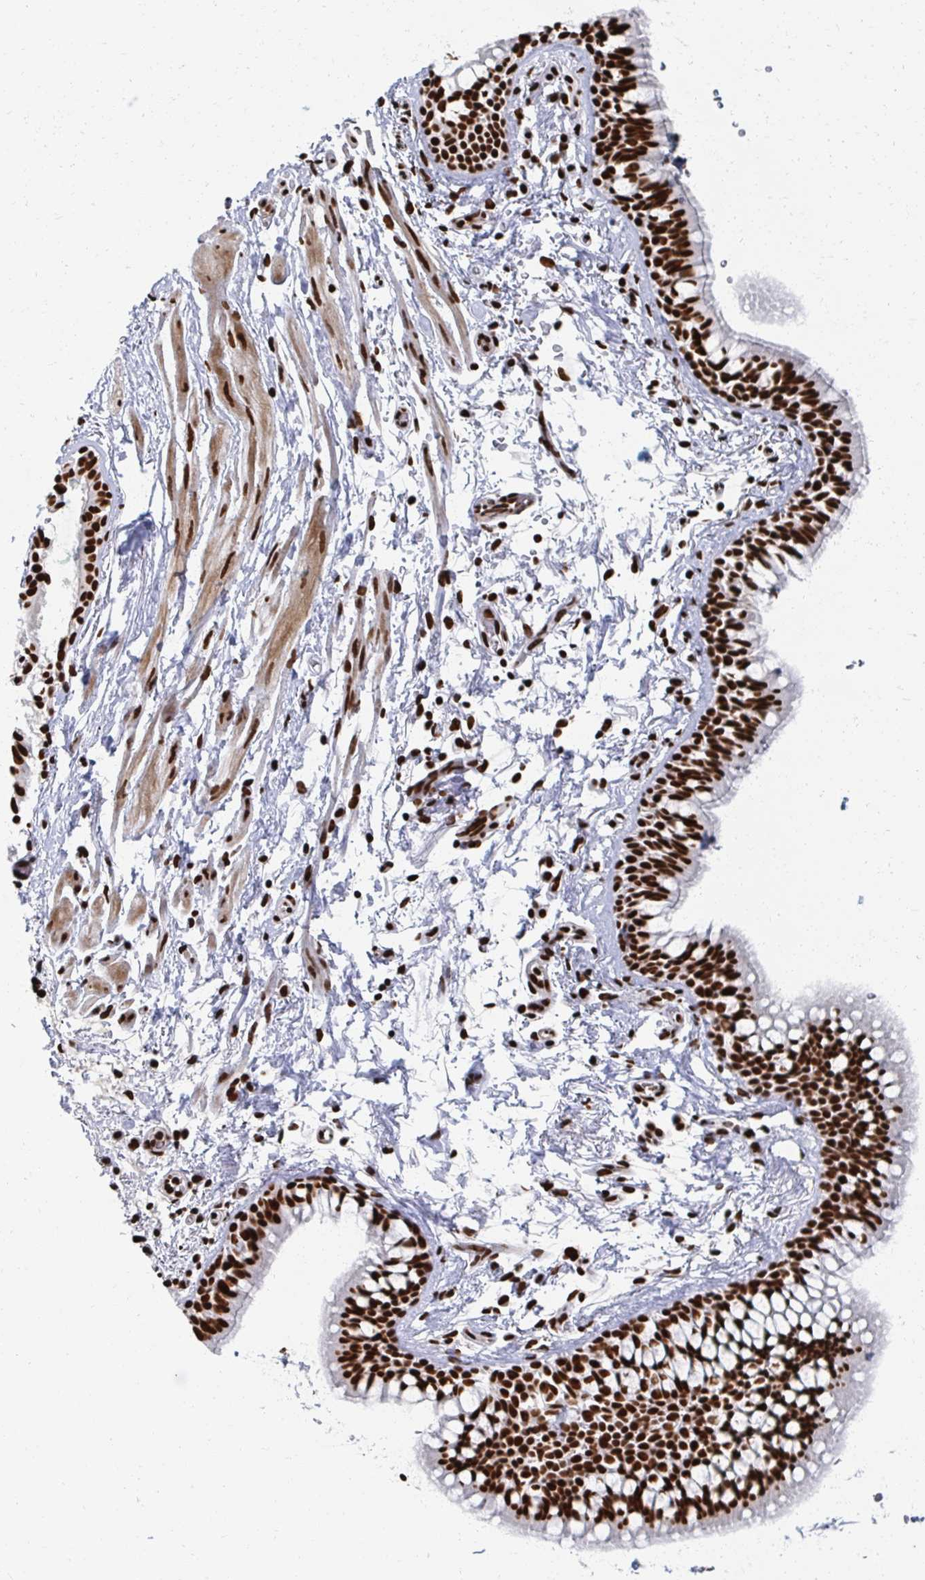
{"staining": {"intensity": "strong", "quantity": ">75%", "location": "nuclear"}, "tissue": "bronchus", "cell_type": "Respiratory epithelial cells", "image_type": "normal", "snomed": [{"axis": "morphology", "description": "Normal tissue, NOS"}, {"axis": "topography", "description": "Lymph node"}, {"axis": "topography", "description": "Cartilage tissue"}, {"axis": "topography", "description": "Bronchus"}], "caption": "The histopathology image displays immunohistochemical staining of benign bronchus. There is strong nuclear expression is present in approximately >75% of respiratory epithelial cells.", "gene": "RBBP4", "patient": {"sex": "female", "age": 70}}